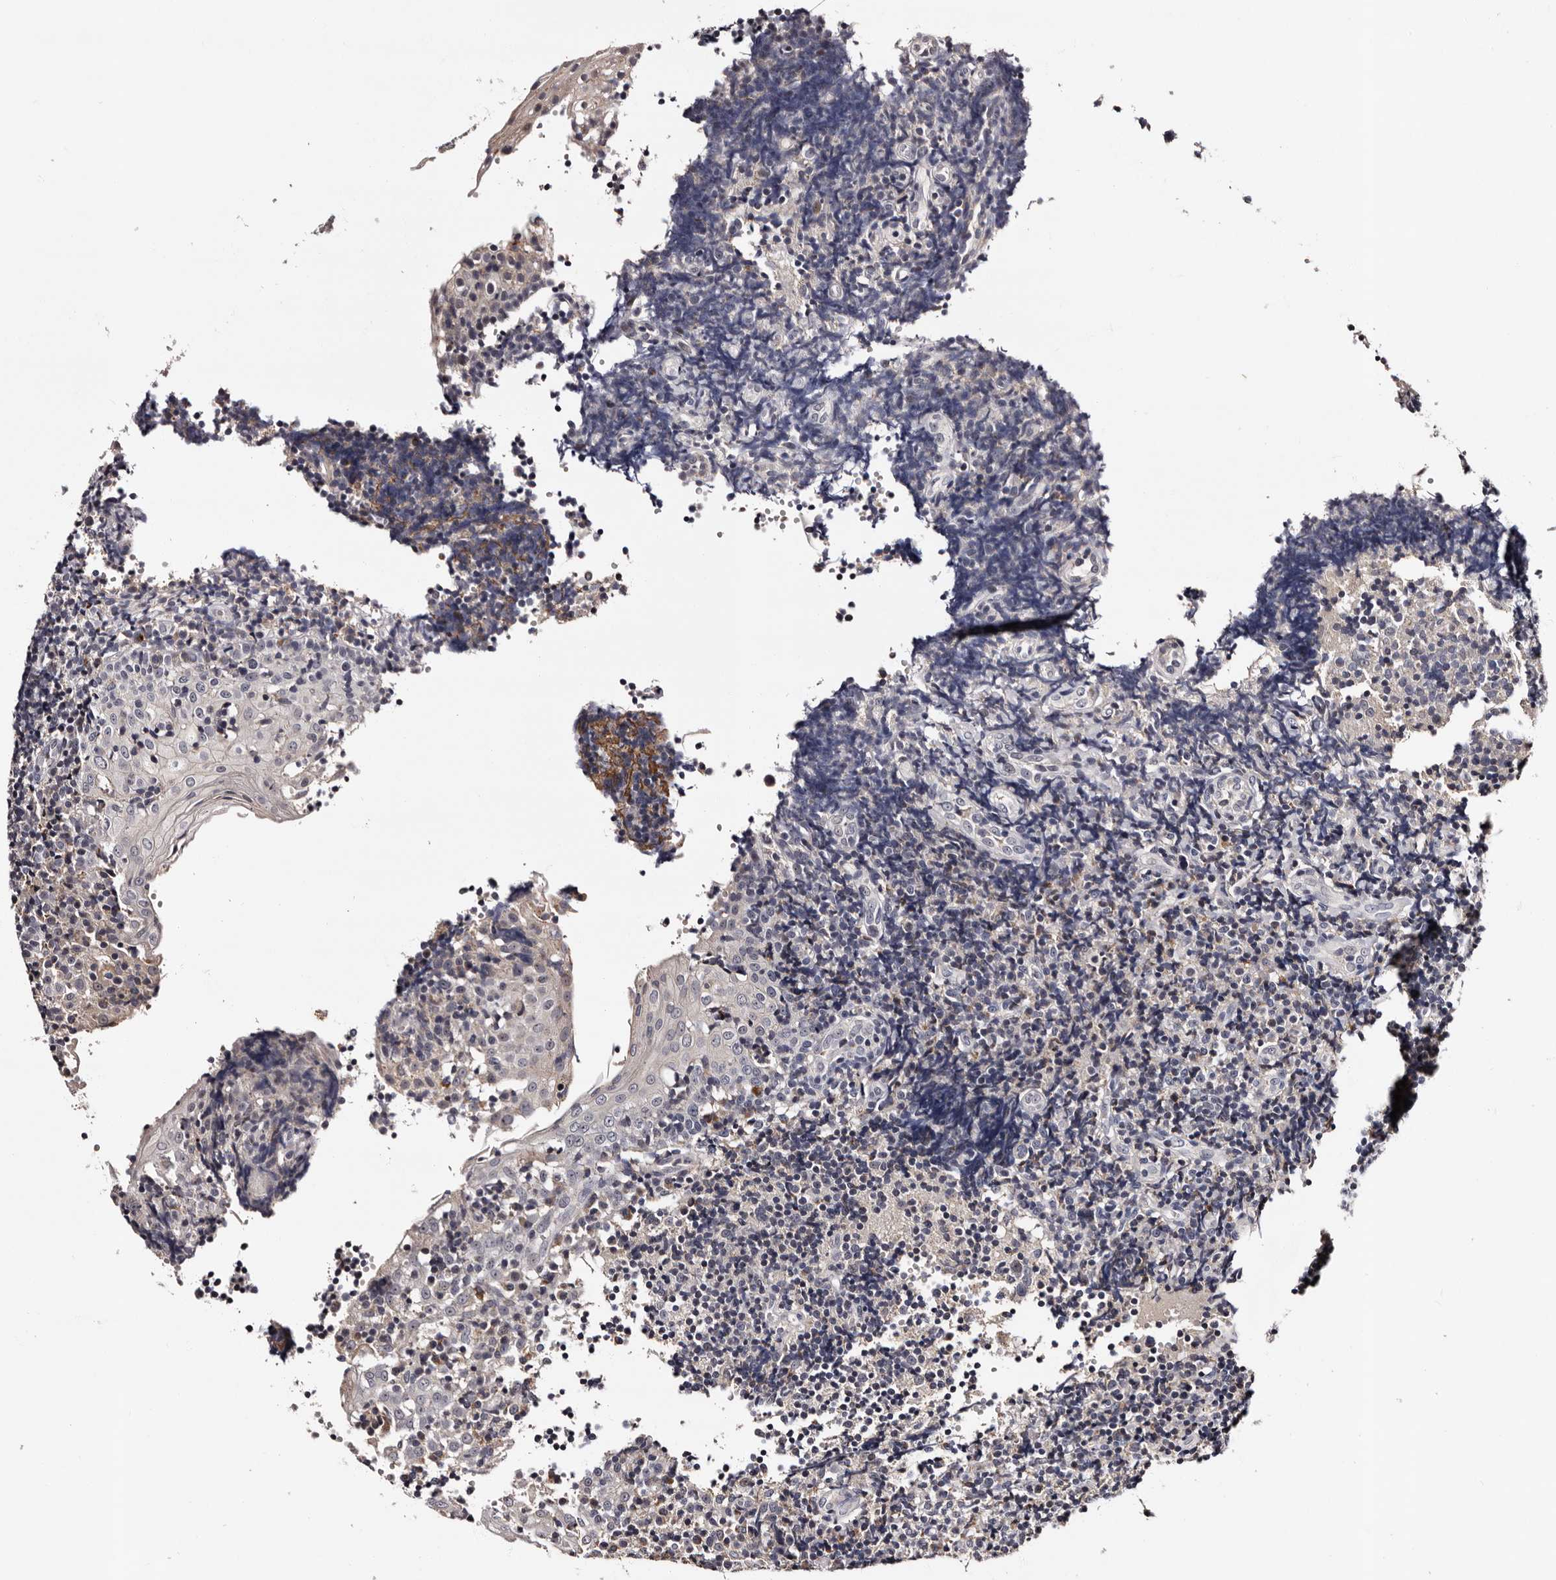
{"staining": {"intensity": "negative", "quantity": "none", "location": "none"}, "tissue": "tonsil", "cell_type": "Germinal center cells", "image_type": "normal", "snomed": [{"axis": "morphology", "description": "Normal tissue, NOS"}, {"axis": "topography", "description": "Tonsil"}], "caption": "IHC of benign tonsil reveals no positivity in germinal center cells.", "gene": "TAF4B", "patient": {"sex": "female", "age": 40}}